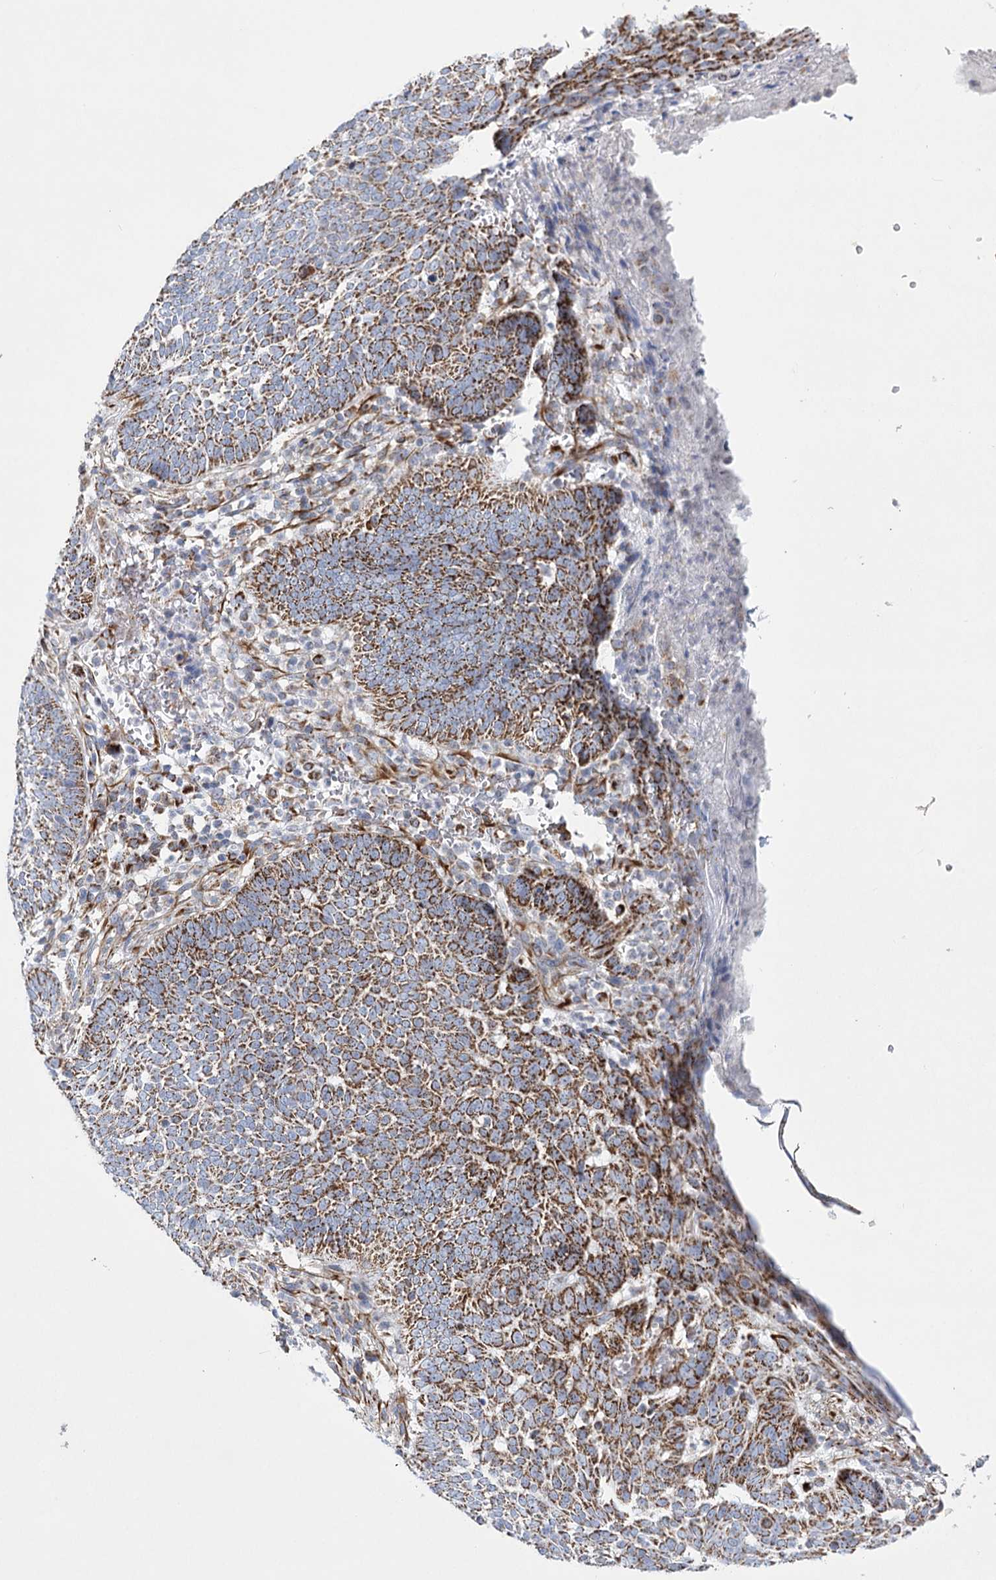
{"staining": {"intensity": "strong", "quantity": ">75%", "location": "cytoplasmic/membranous"}, "tissue": "skin cancer", "cell_type": "Tumor cells", "image_type": "cancer", "snomed": [{"axis": "morphology", "description": "Normal tissue, NOS"}, {"axis": "morphology", "description": "Basal cell carcinoma"}, {"axis": "topography", "description": "Skin"}], "caption": "Skin cancer was stained to show a protein in brown. There is high levels of strong cytoplasmic/membranous staining in about >75% of tumor cells.", "gene": "DHTKD1", "patient": {"sex": "male", "age": 64}}